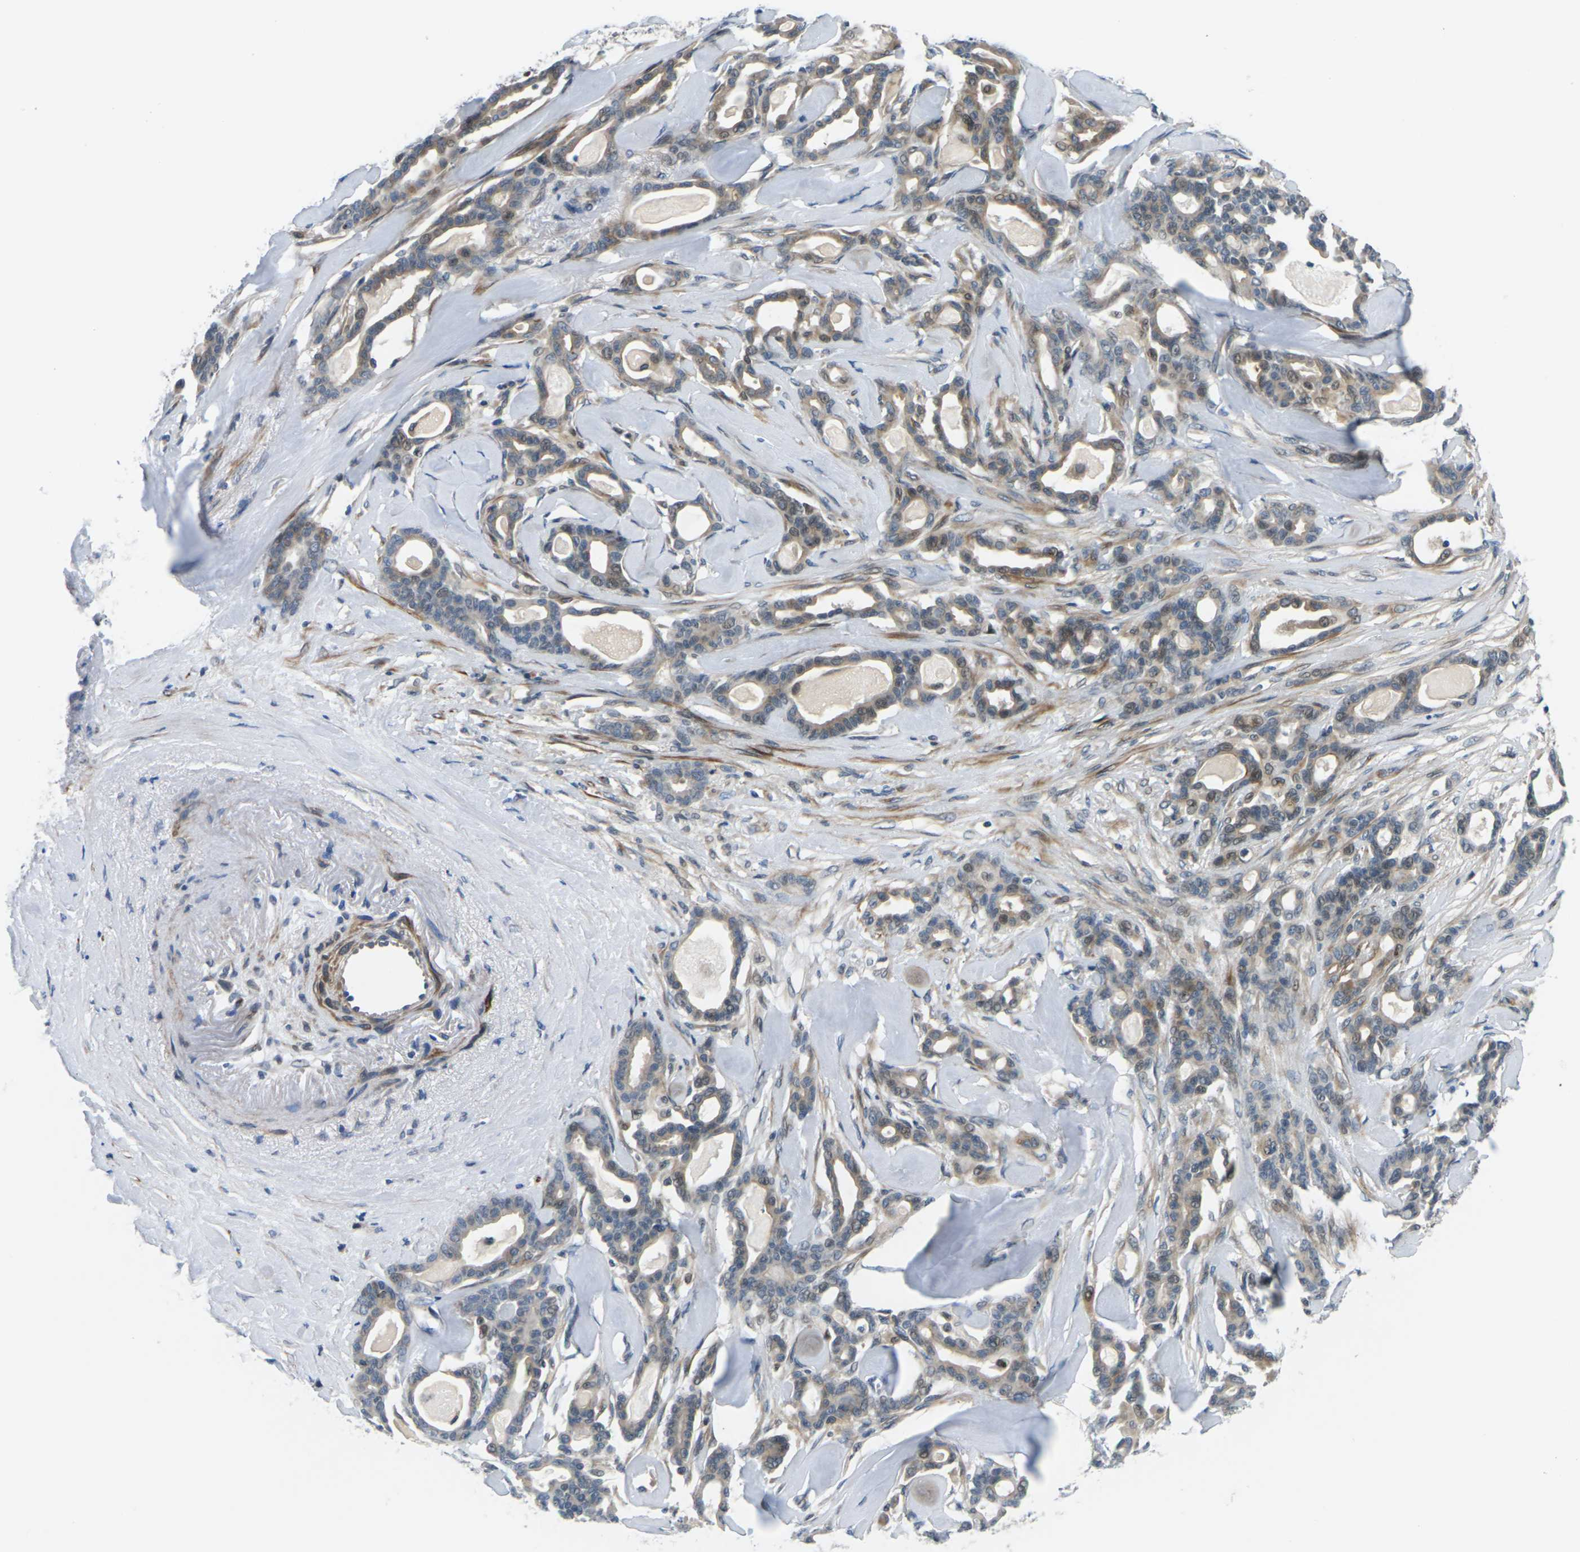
{"staining": {"intensity": "weak", "quantity": "25%-75%", "location": "cytoplasmic/membranous"}, "tissue": "pancreatic cancer", "cell_type": "Tumor cells", "image_type": "cancer", "snomed": [{"axis": "morphology", "description": "Adenocarcinoma, NOS"}, {"axis": "topography", "description": "Pancreas"}], "caption": "Immunohistochemical staining of human pancreatic cancer (adenocarcinoma) reveals low levels of weak cytoplasmic/membranous staining in approximately 25%-75% of tumor cells.", "gene": "SLC13A3", "patient": {"sex": "male", "age": 63}}